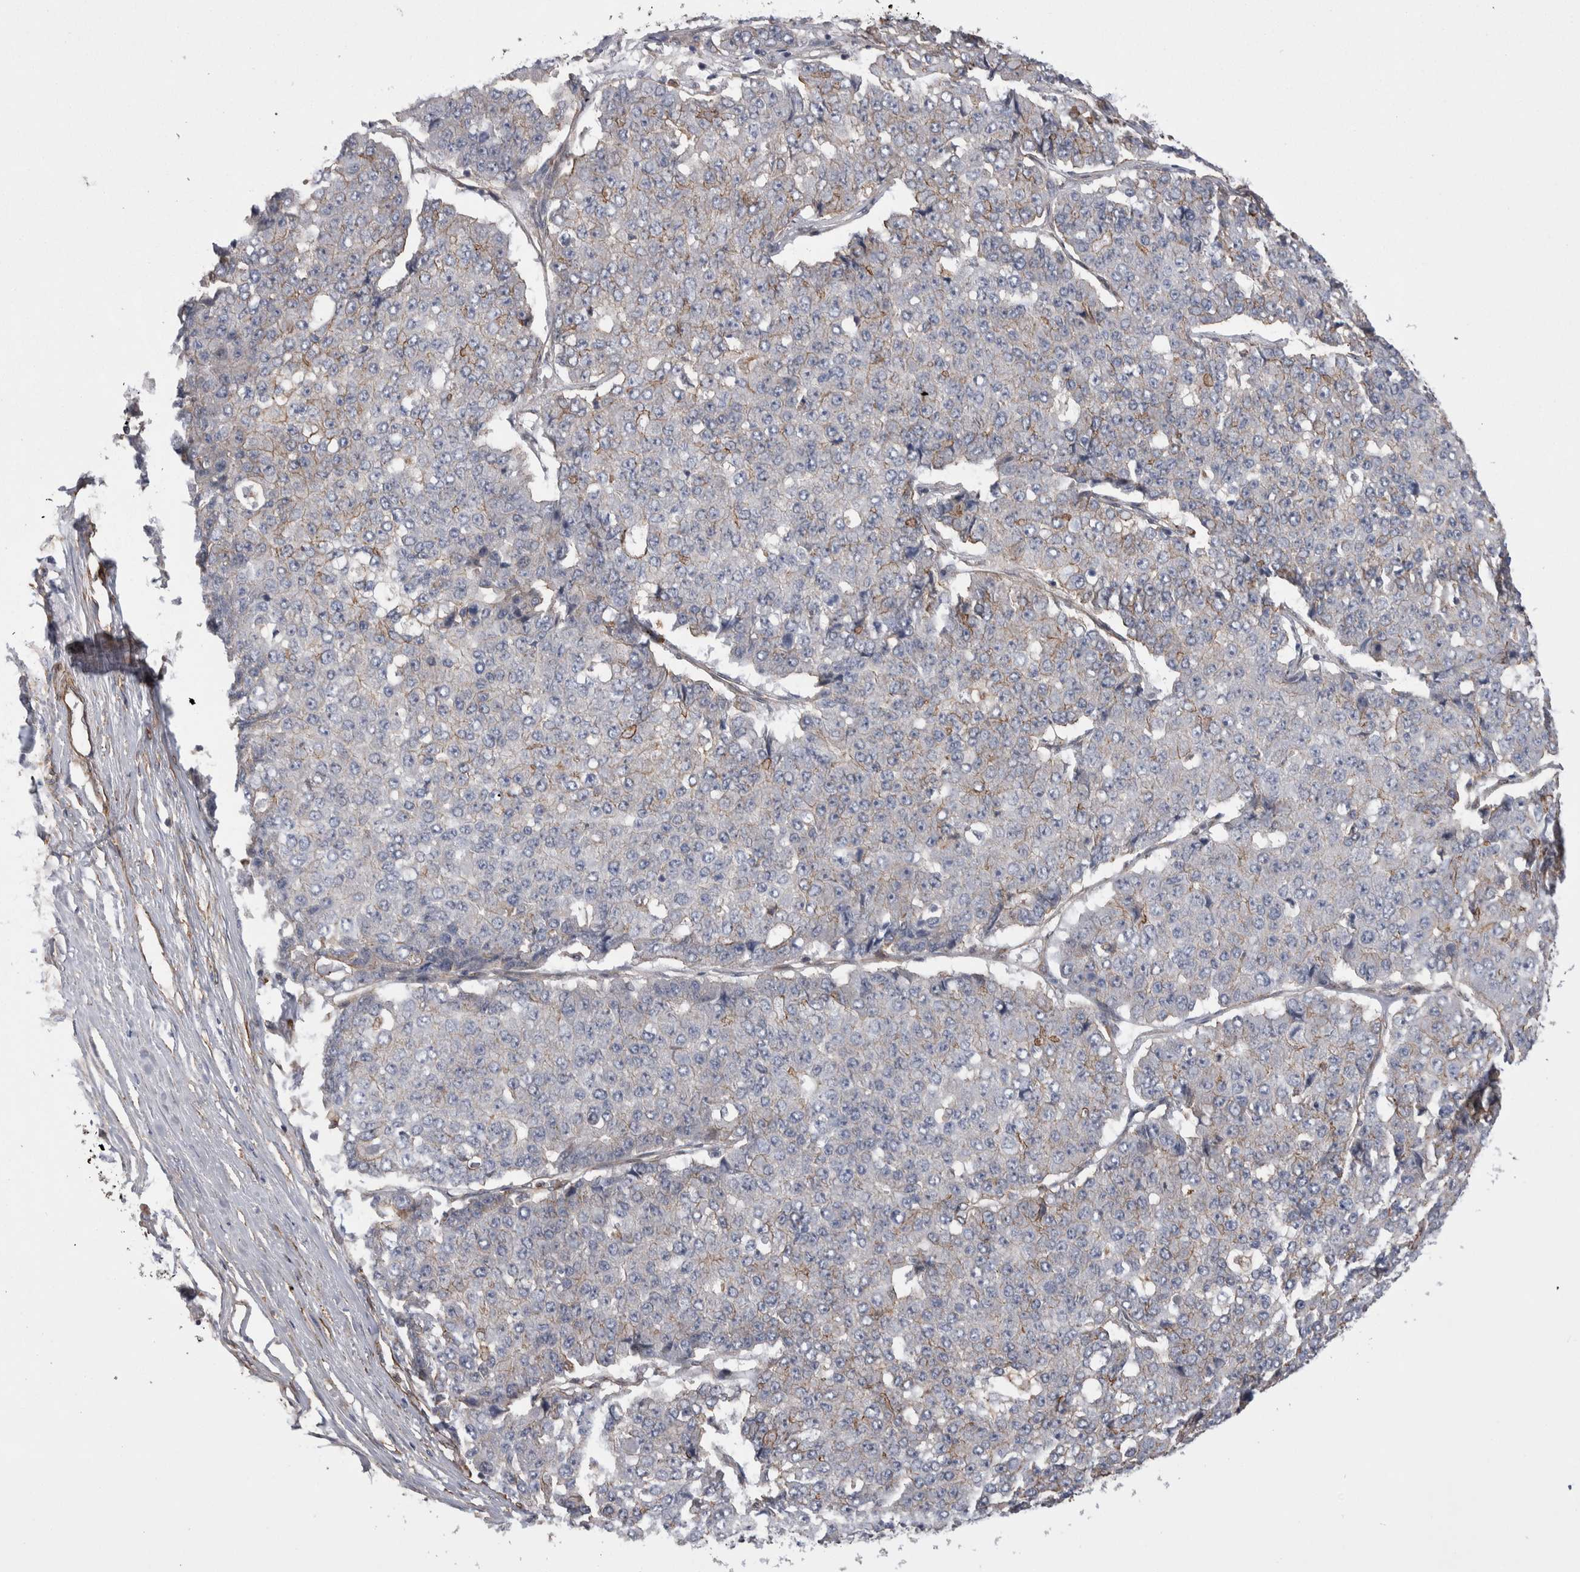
{"staining": {"intensity": "negative", "quantity": "none", "location": "none"}, "tissue": "pancreatic cancer", "cell_type": "Tumor cells", "image_type": "cancer", "snomed": [{"axis": "morphology", "description": "Adenocarcinoma, NOS"}, {"axis": "topography", "description": "Pancreas"}], "caption": "Human adenocarcinoma (pancreatic) stained for a protein using immunohistochemistry (IHC) demonstrates no staining in tumor cells.", "gene": "KIF12", "patient": {"sex": "male", "age": 50}}